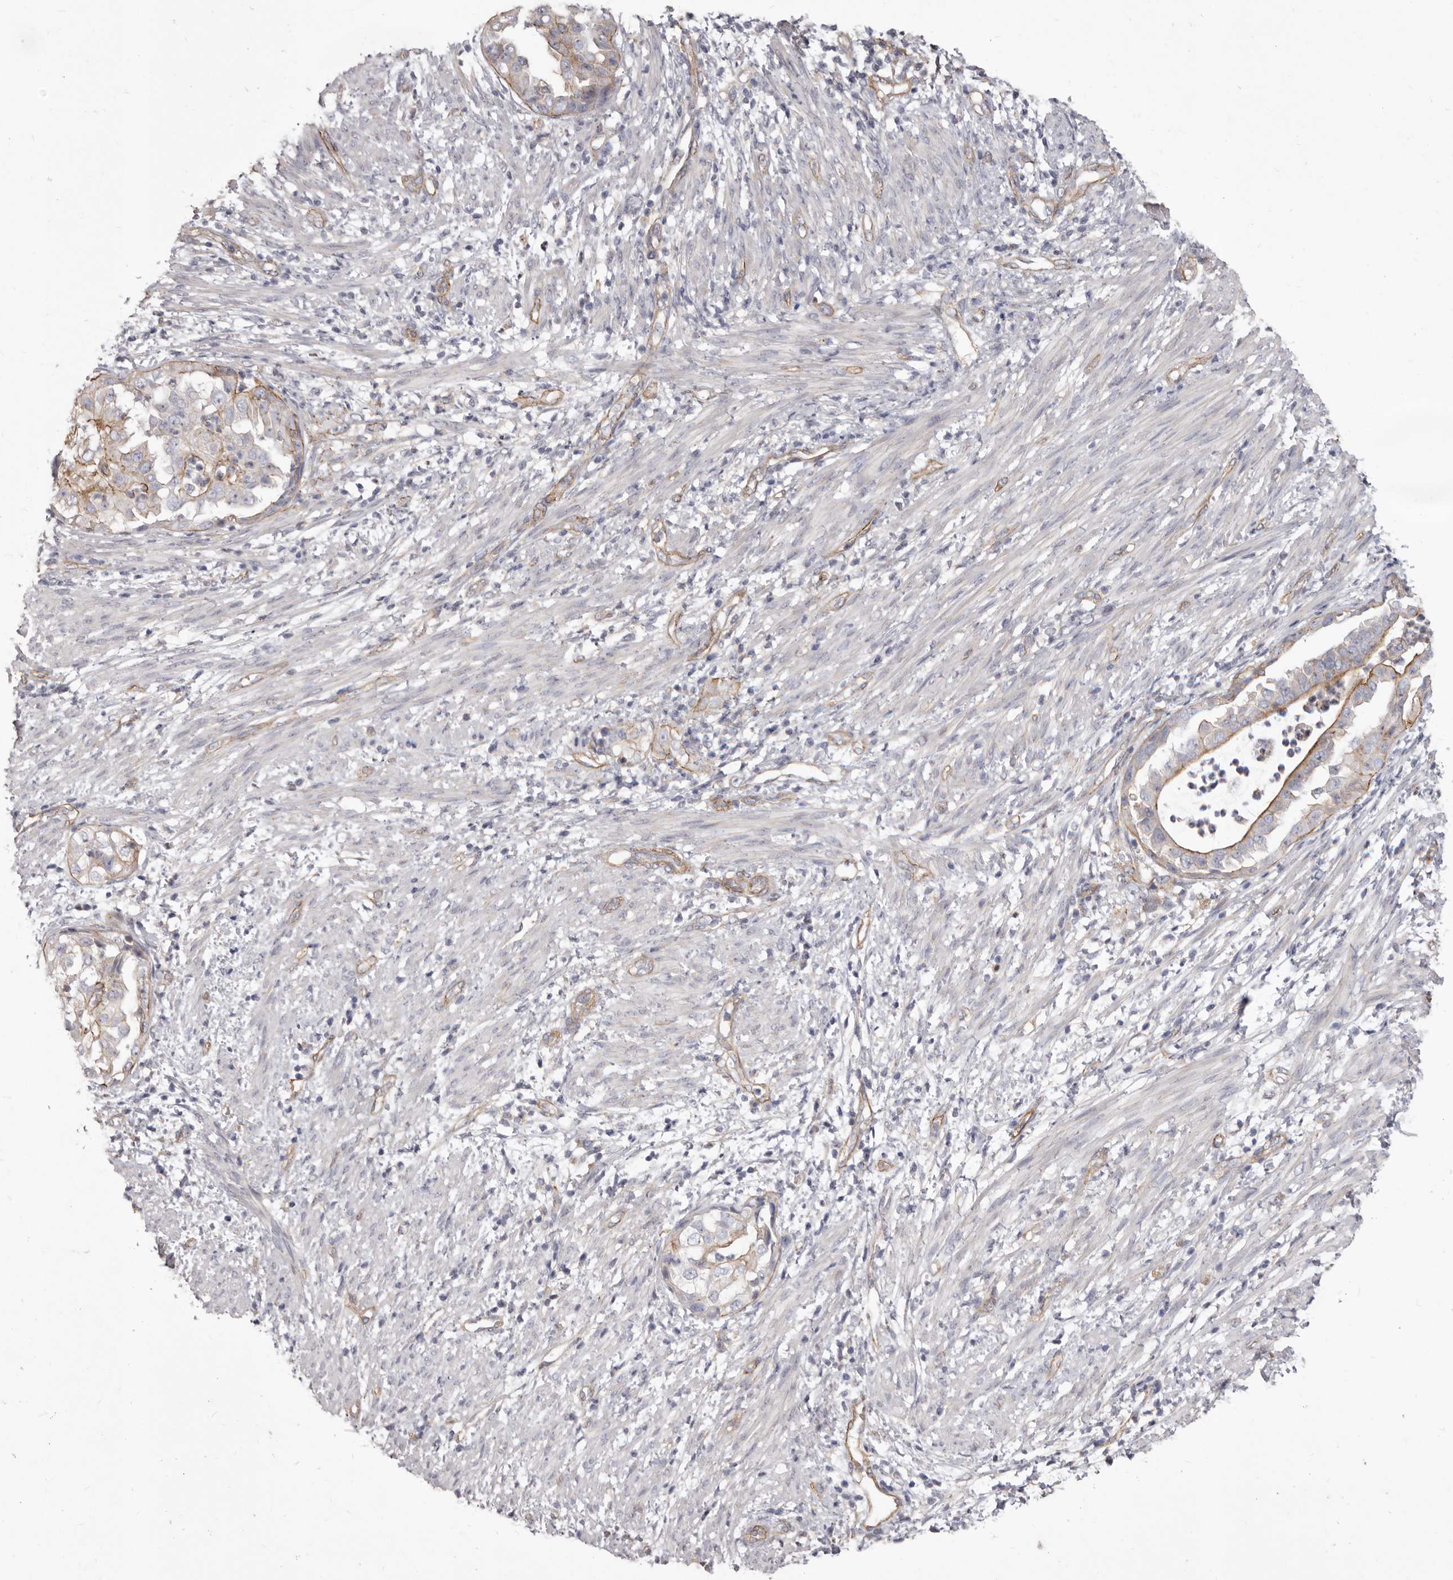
{"staining": {"intensity": "moderate", "quantity": "<25%", "location": "cytoplasmic/membranous"}, "tissue": "endometrial cancer", "cell_type": "Tumor cells", "image_type": "cancer", "snomed": [{"axis": "morphology", "description": "Adenocarcinoma, NOS"}, {"axis": "topography", "description": "Endometrium"}], "caption": "Immunohistochemical staining of endometrial adenocarcinoma demonstrates low levels of moderate cytoplasmic/membranous protein positivity in about <25% of tumor cells.", "gene": "P2RX6", "patient": {"sex": "female", "age": 85}}